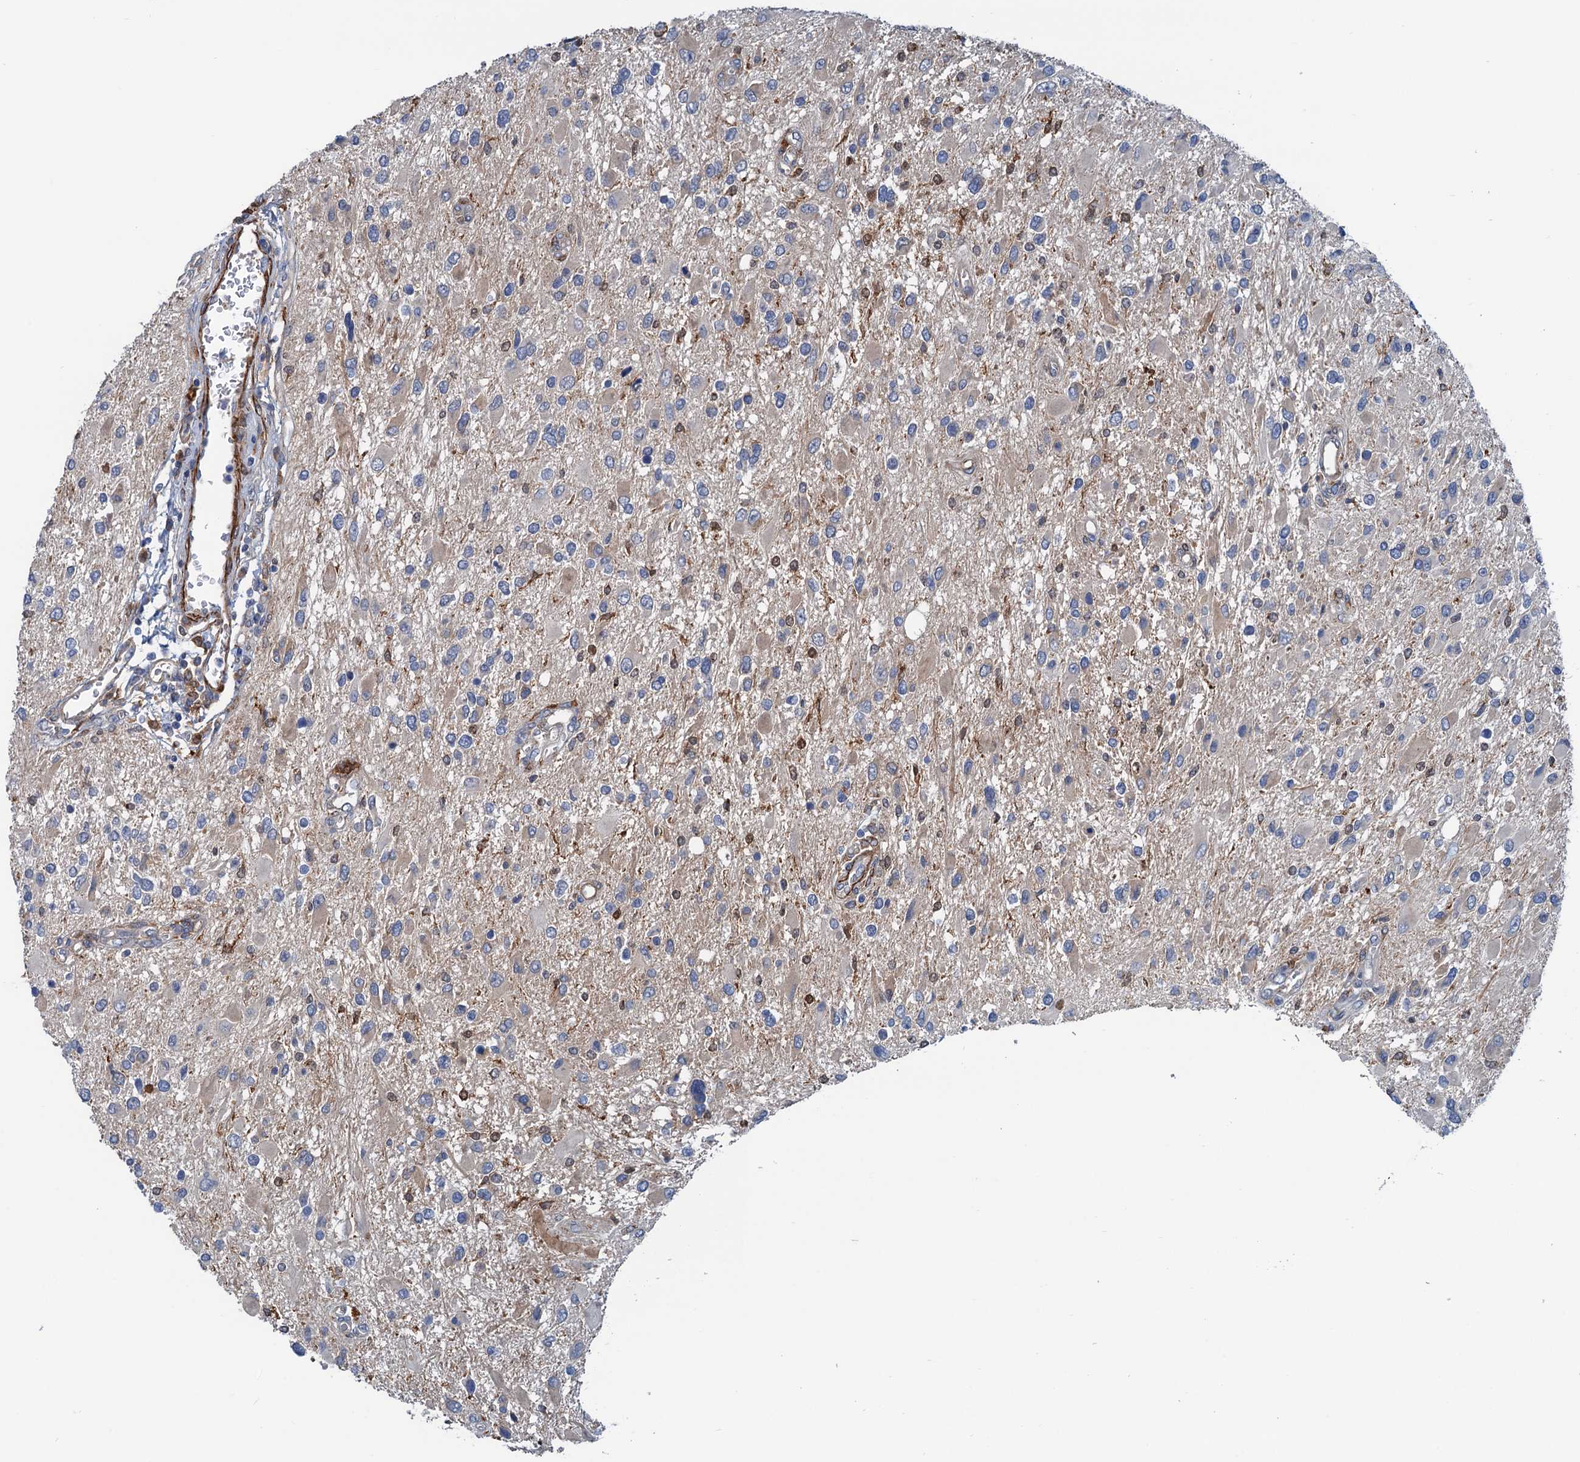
{"staining": {"intensity": "negative", "quantity": "none", "location": "none"}, "tissue": "glioma", "cell_type": "Tumor cells", "image_type": "cancer", "snomed": [{"axis": "morphology", "description": "Glioma, malignant, High grade"}, {"axis": "topography", "description": "Brain"}], "caption": "IHC of high-grade glioma (malignant) exhibits no positivity in tumor cells.", "gene": "CSTPP1", "patient": {"sex": "male", "age": 53}}